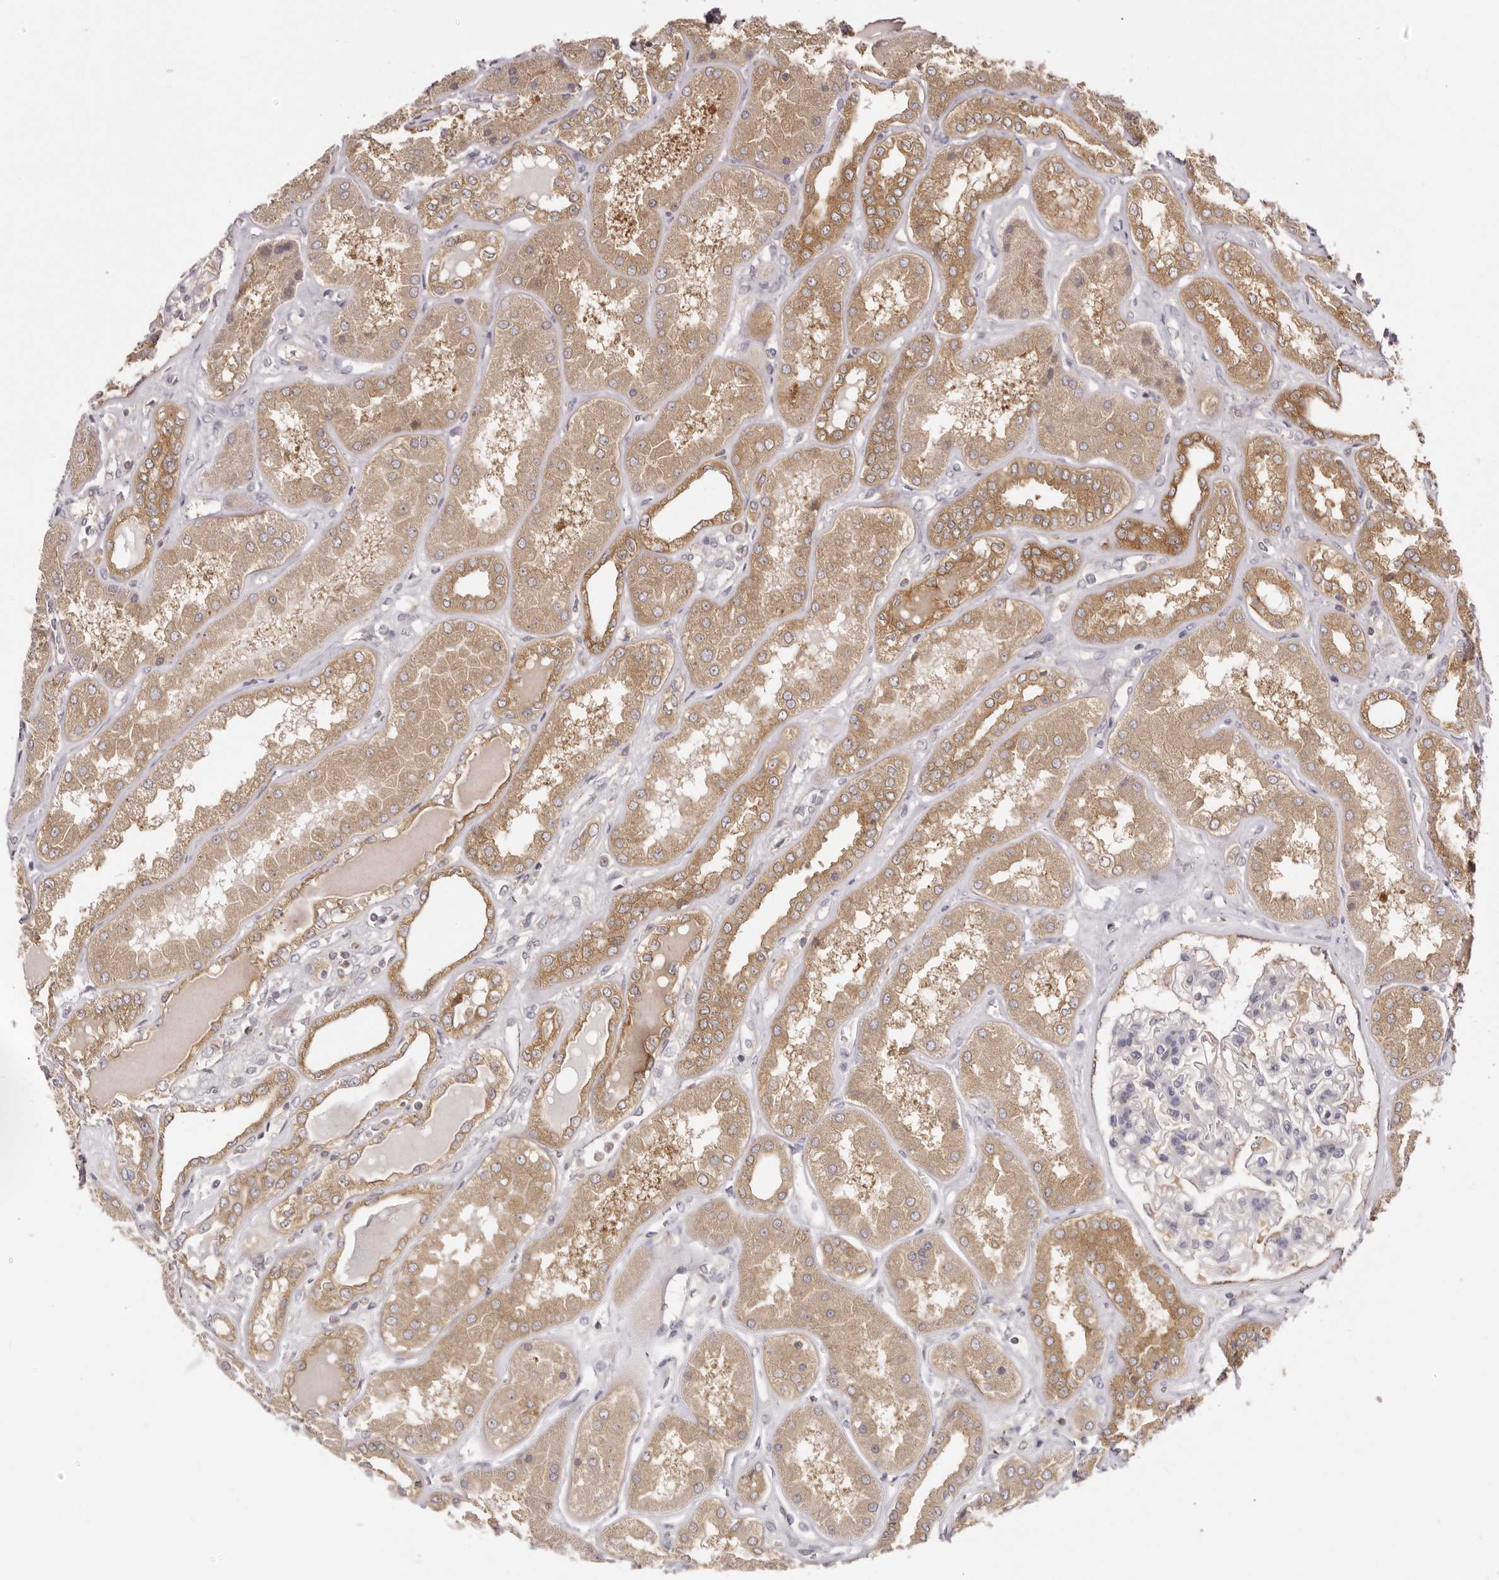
{"staining": {"intensity": "weak", "quantity": "25%-75%", "location": "cytoplasmic/membranous"}, "tissue": "kidney", "cell_type": "Cells in glomeruli", "image_type": "normal", "snomed": [{"axis": "morphology", "description": "Normal tissue, NOS"}, {"axis": "topography", "description": "Kidney"}], "caption": "DAB immunohistochemical staining of benign human kidney demonstrates weak cytoplasmic/membranous protein positivity in approximately 25%-75% of cells in glomeruli. (DAB (3,3'-diaminobenzidine) IHC with brightfield microscopy, high magnification).", "gene": "EEF1E1", "patient": {"sex": "female", "age": 56}}